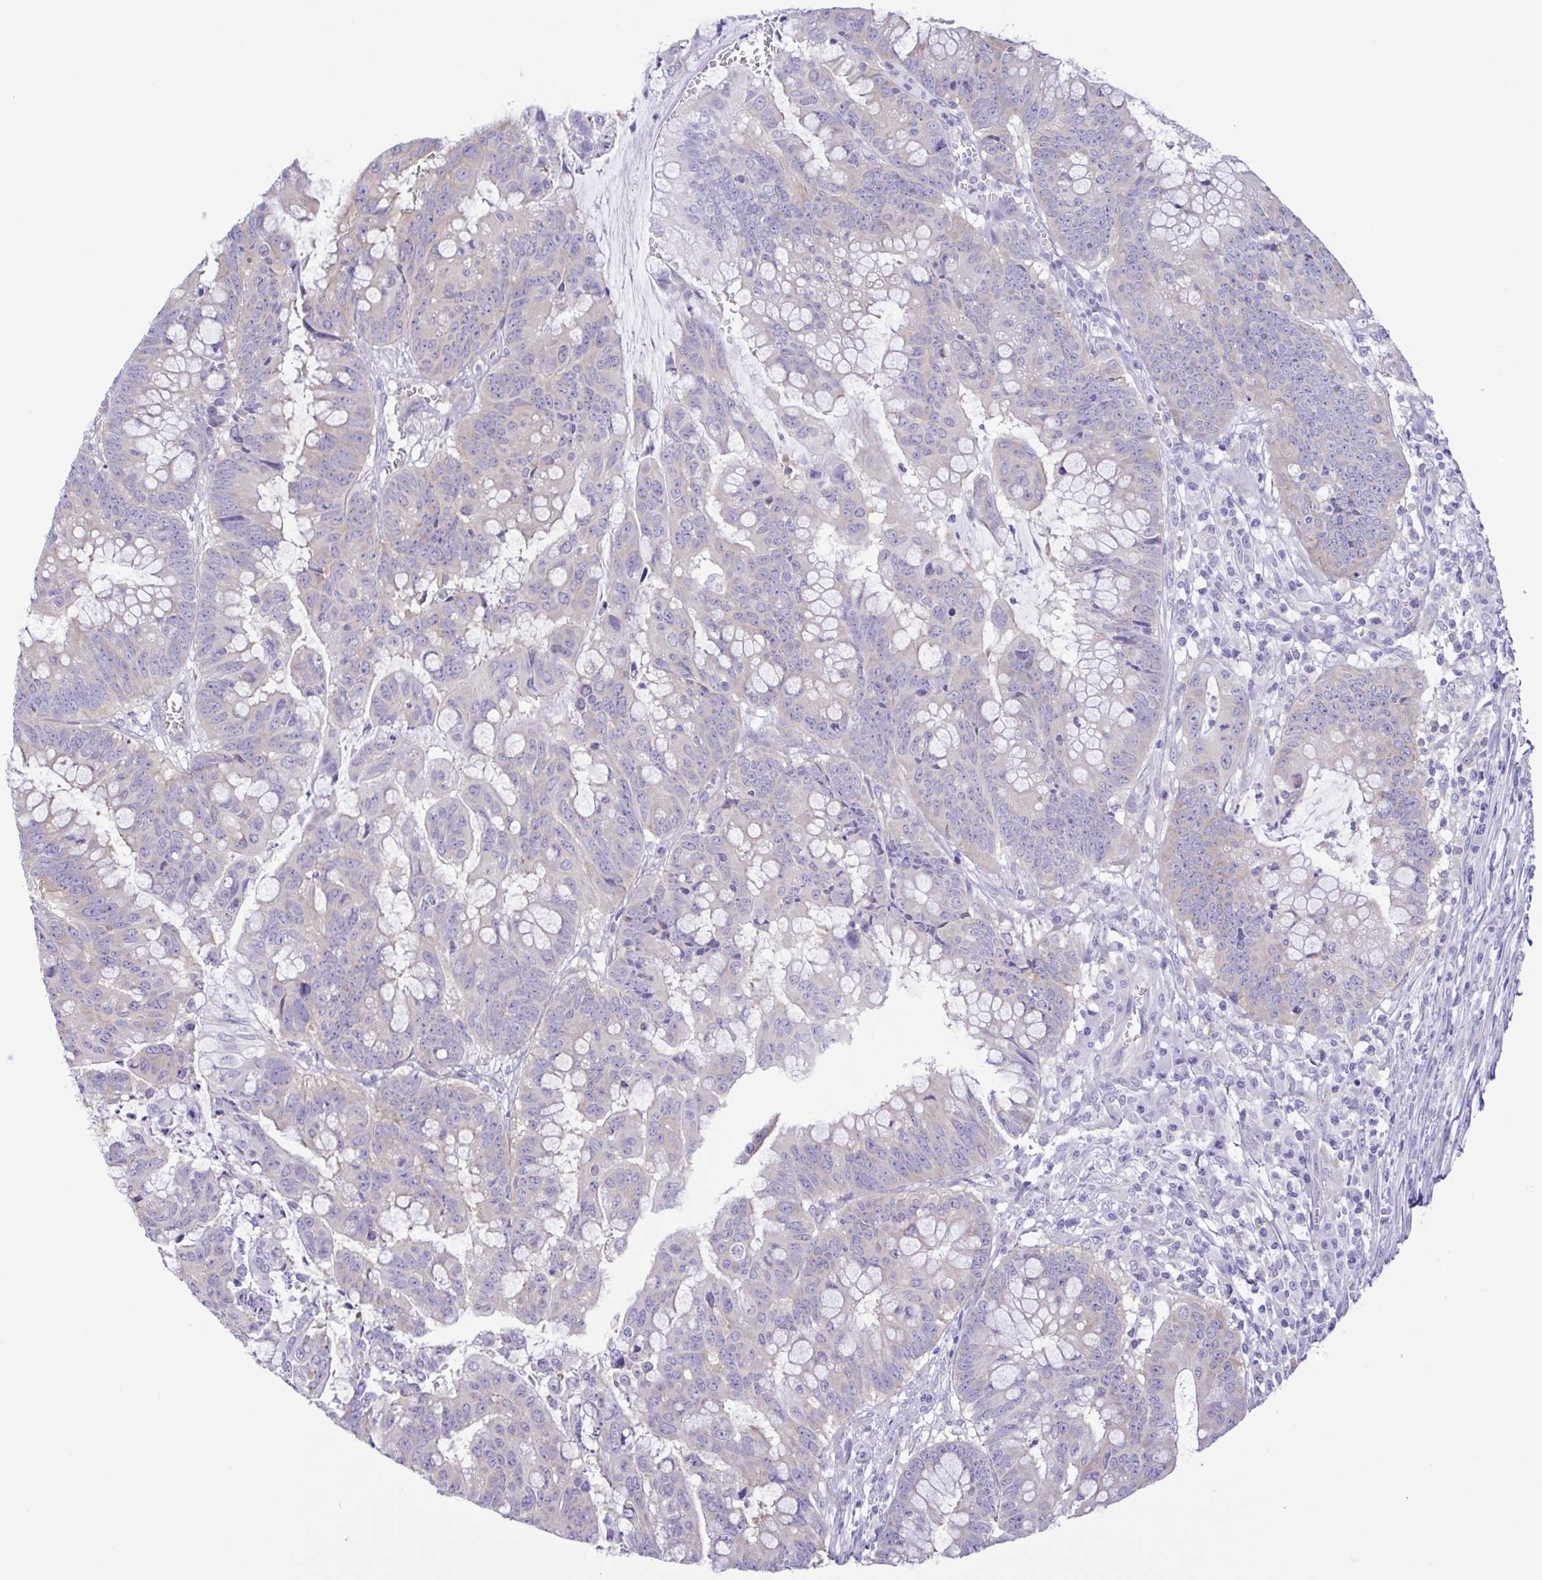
{"staining": {"intensity": "negative", "quantity": "none", "location": "none"}, "tissue": "colorectal cancer", "cell_type": "Tumor cells", "image_type": "cancer", "snomed": [{"axis": "morphology", "description": "Adenocarcinoma, NOS"}, {"axis": "topography", "description": "Colon"}], "caption": "Histopathology image shows no significant protein expression in tumor cells of adenocarcinoma (colorectal).", "gene": "TNNI3", "patient": {"sex": "male", "age": 62}}